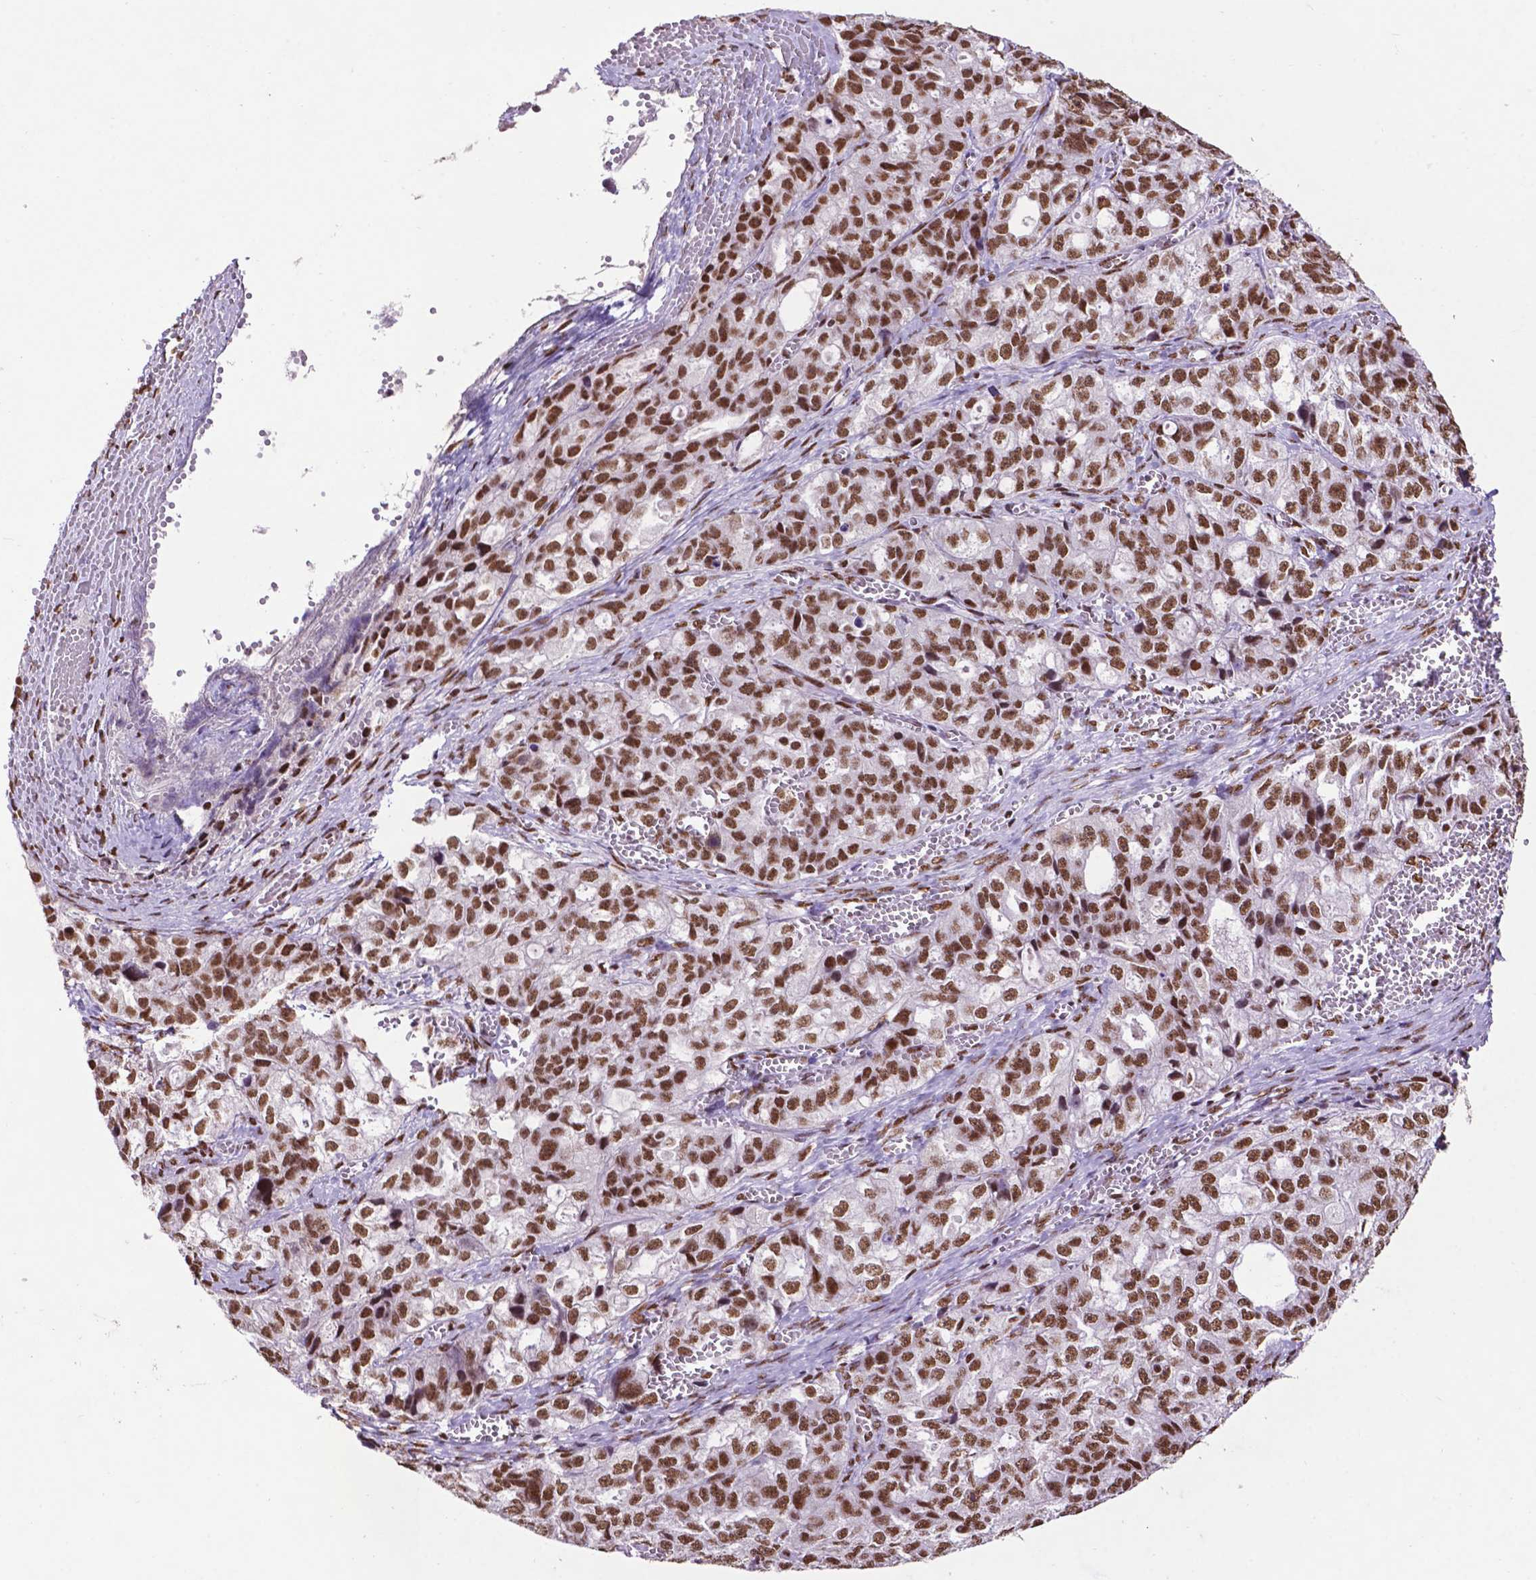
{"staining": {"intensity": "moderate", "quantity": ">75%", "location": "nuclear"}, "tissue": "ovarian cancer", "cell_type": "Tumor cells", "image_type": "cancer", "snomed": [{"axis": "morphology", "description": "Cystadenocarcinoma, serous, NOS"}, {"axis": "topography", "description": "Ovary"}], "caption": "High-magnification brightfield microscopy of ovarian serous cystadenocarcinoma stained with DAB (3,3'-diaminobenzidine) (brown) and counterstained with hematoxylin (blue). tumor cells exhibit moderate nuclear staining is present in approximately>75% of cells. Using DAB (brown) and hematoxylin (blue) stains, captured at high magnification using brightfield microscopy.", "gene": "CCAR2", "patient": {"sex": "female", "age": 51}}